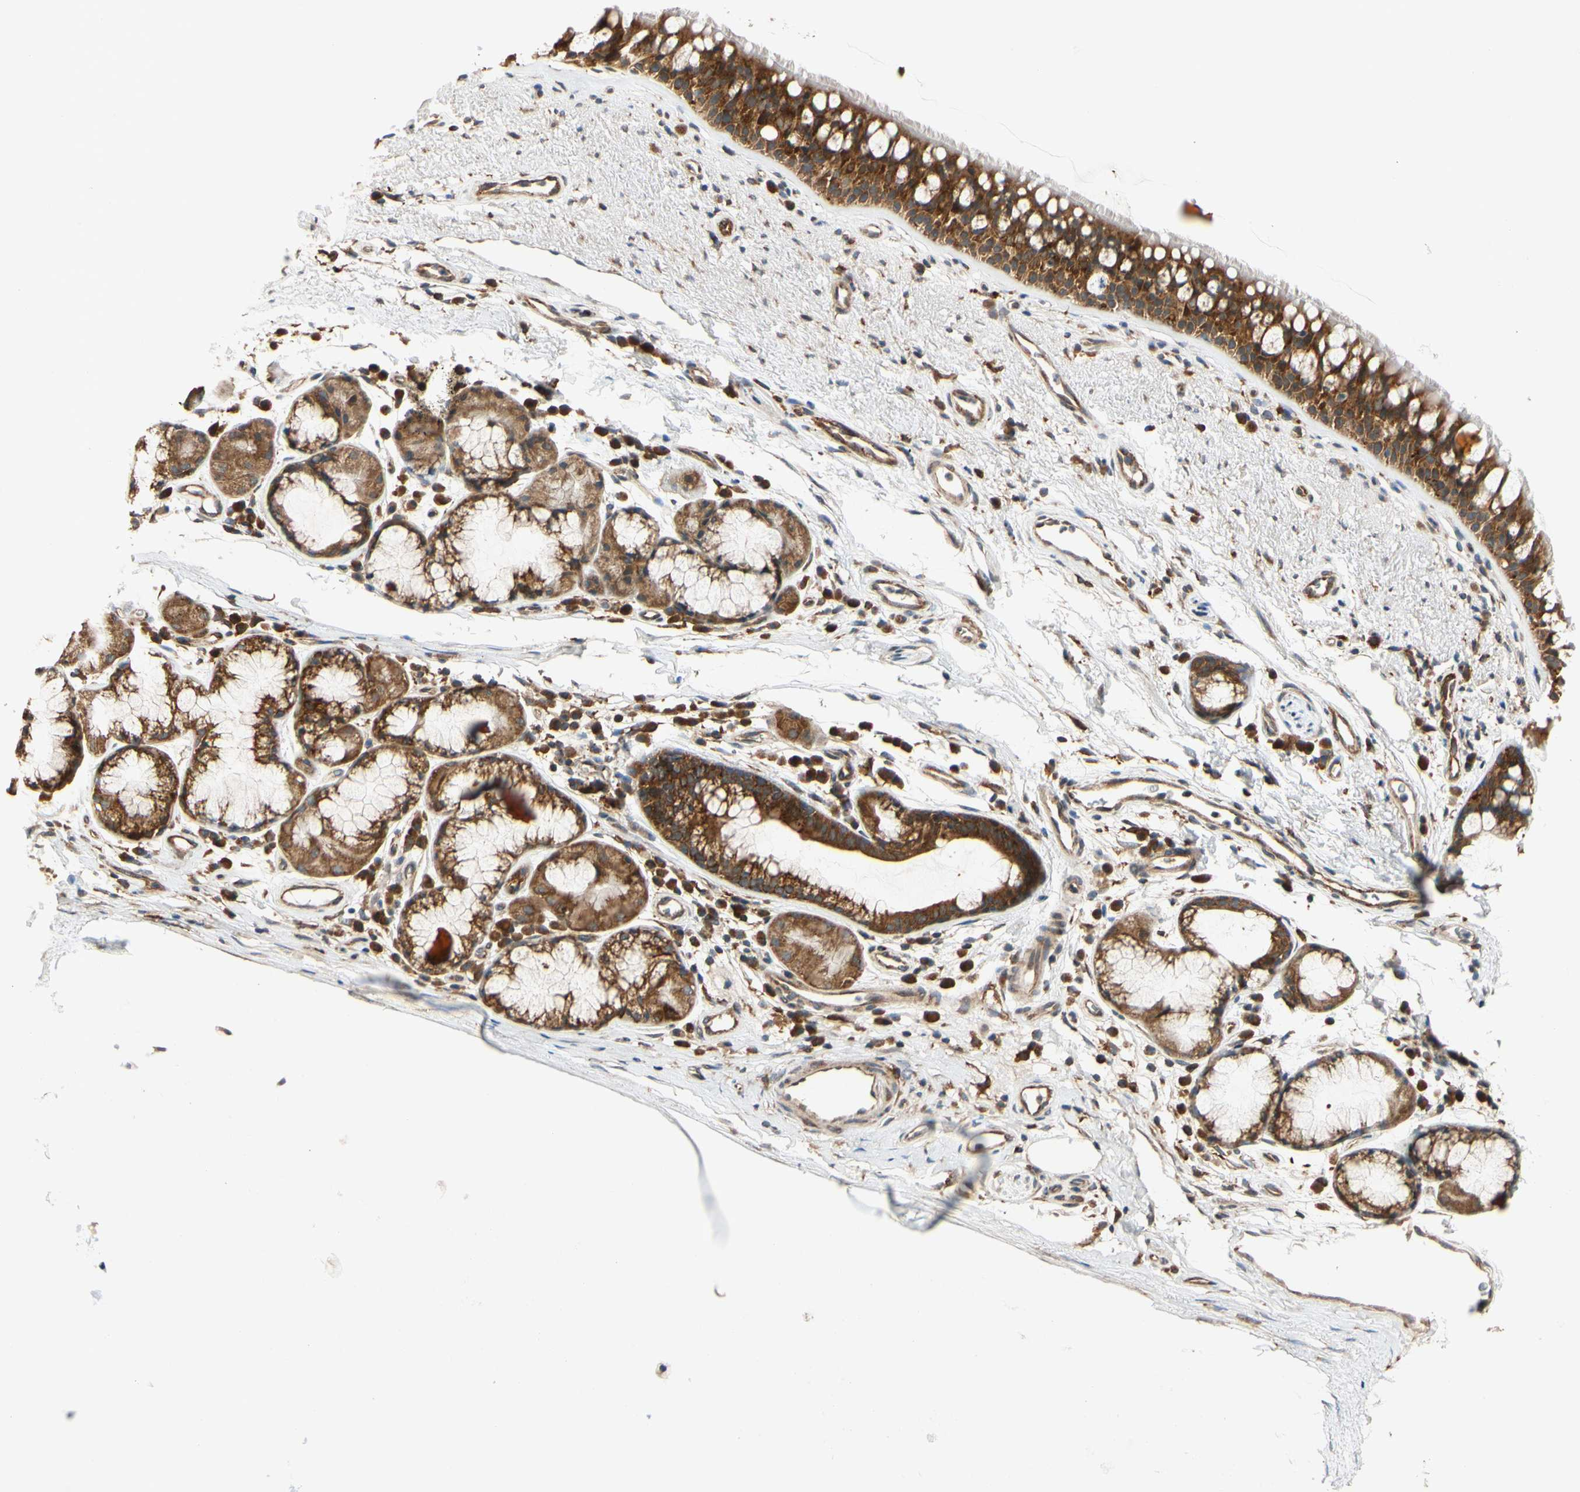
{"staining": {"intensity": "strong", "quantity": ">75%", "location": "cytoplasmic/membranous"}, "tissue": "bronchus", "cell_type": "Respiratory epithelial cells", "image_type": "normal", "snomed": [{"axis": "morphology", "description": "Normal tissue, NOS"}, {"axis": "topography", "description": "Bronchus"}], "caption": "A brown stain highlights strong cytoplasmic/membranous expression of a protein in respiratory epithelial cells of unremarkable human bronchus.", "gene": "ANKHD1", "patient": {"sex": "female", "age": 54}}